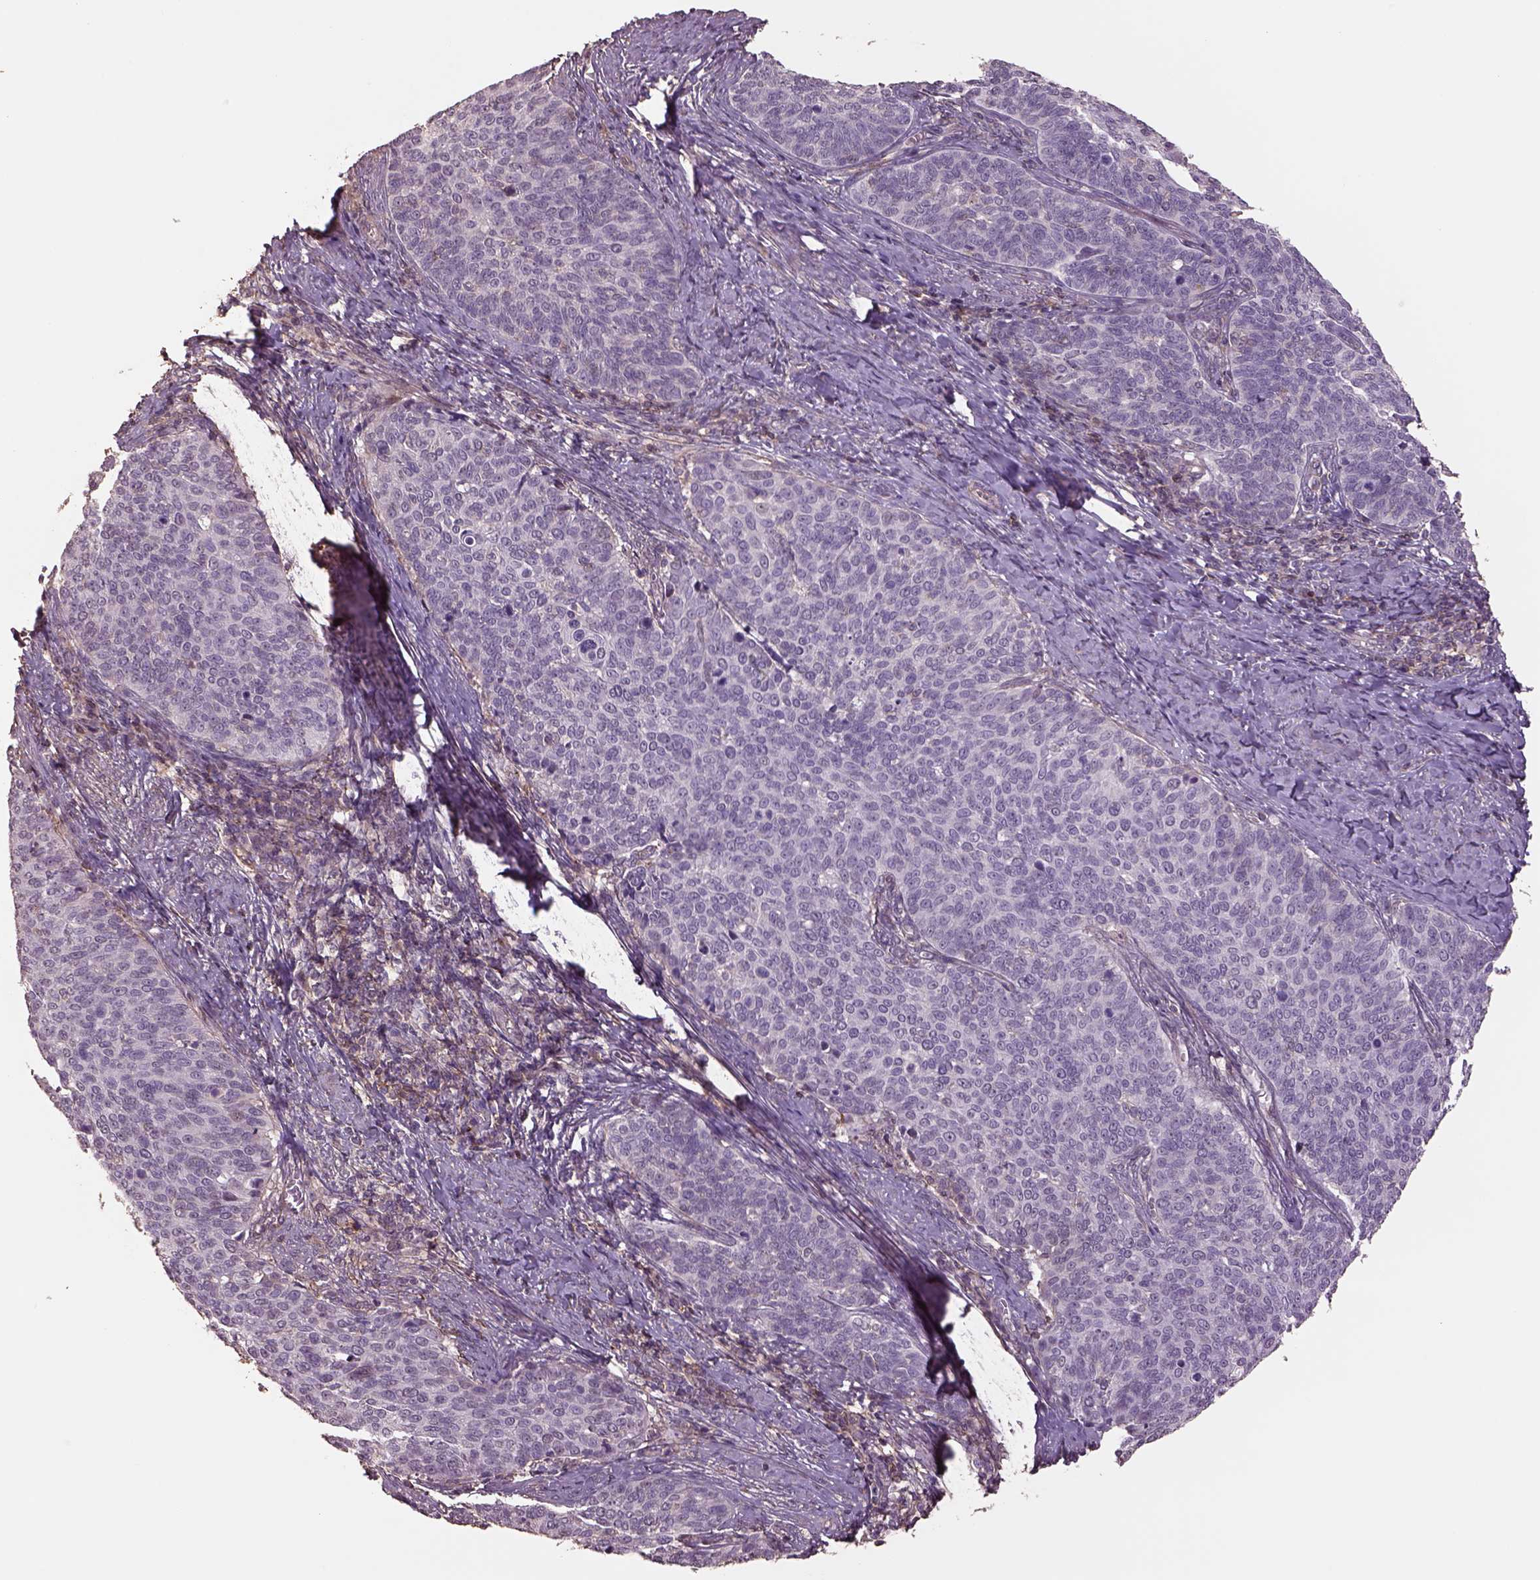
{"staining": {"intensity": "negative", "quantity": "none", "location": "none"}, "tissue": "cervical cancer", "cell_type": "Tumor cells", "image_type": "cancer", "snomed": [{"axis": "morphology", "description": "Normal tissue, NOS"}, {"axis": "morphology", "description": "Squamous cell carcinoma, NOS"}, {"axis": "topography", "description": "Cervix"}], "caption": "DAB immunohistochemical staining of human cervical cancer (squamous cell carcinoma) displays no significant staining in tumor cells.", "gene": "LIN7A", "patient": {"sex": "female", "age": 39}}